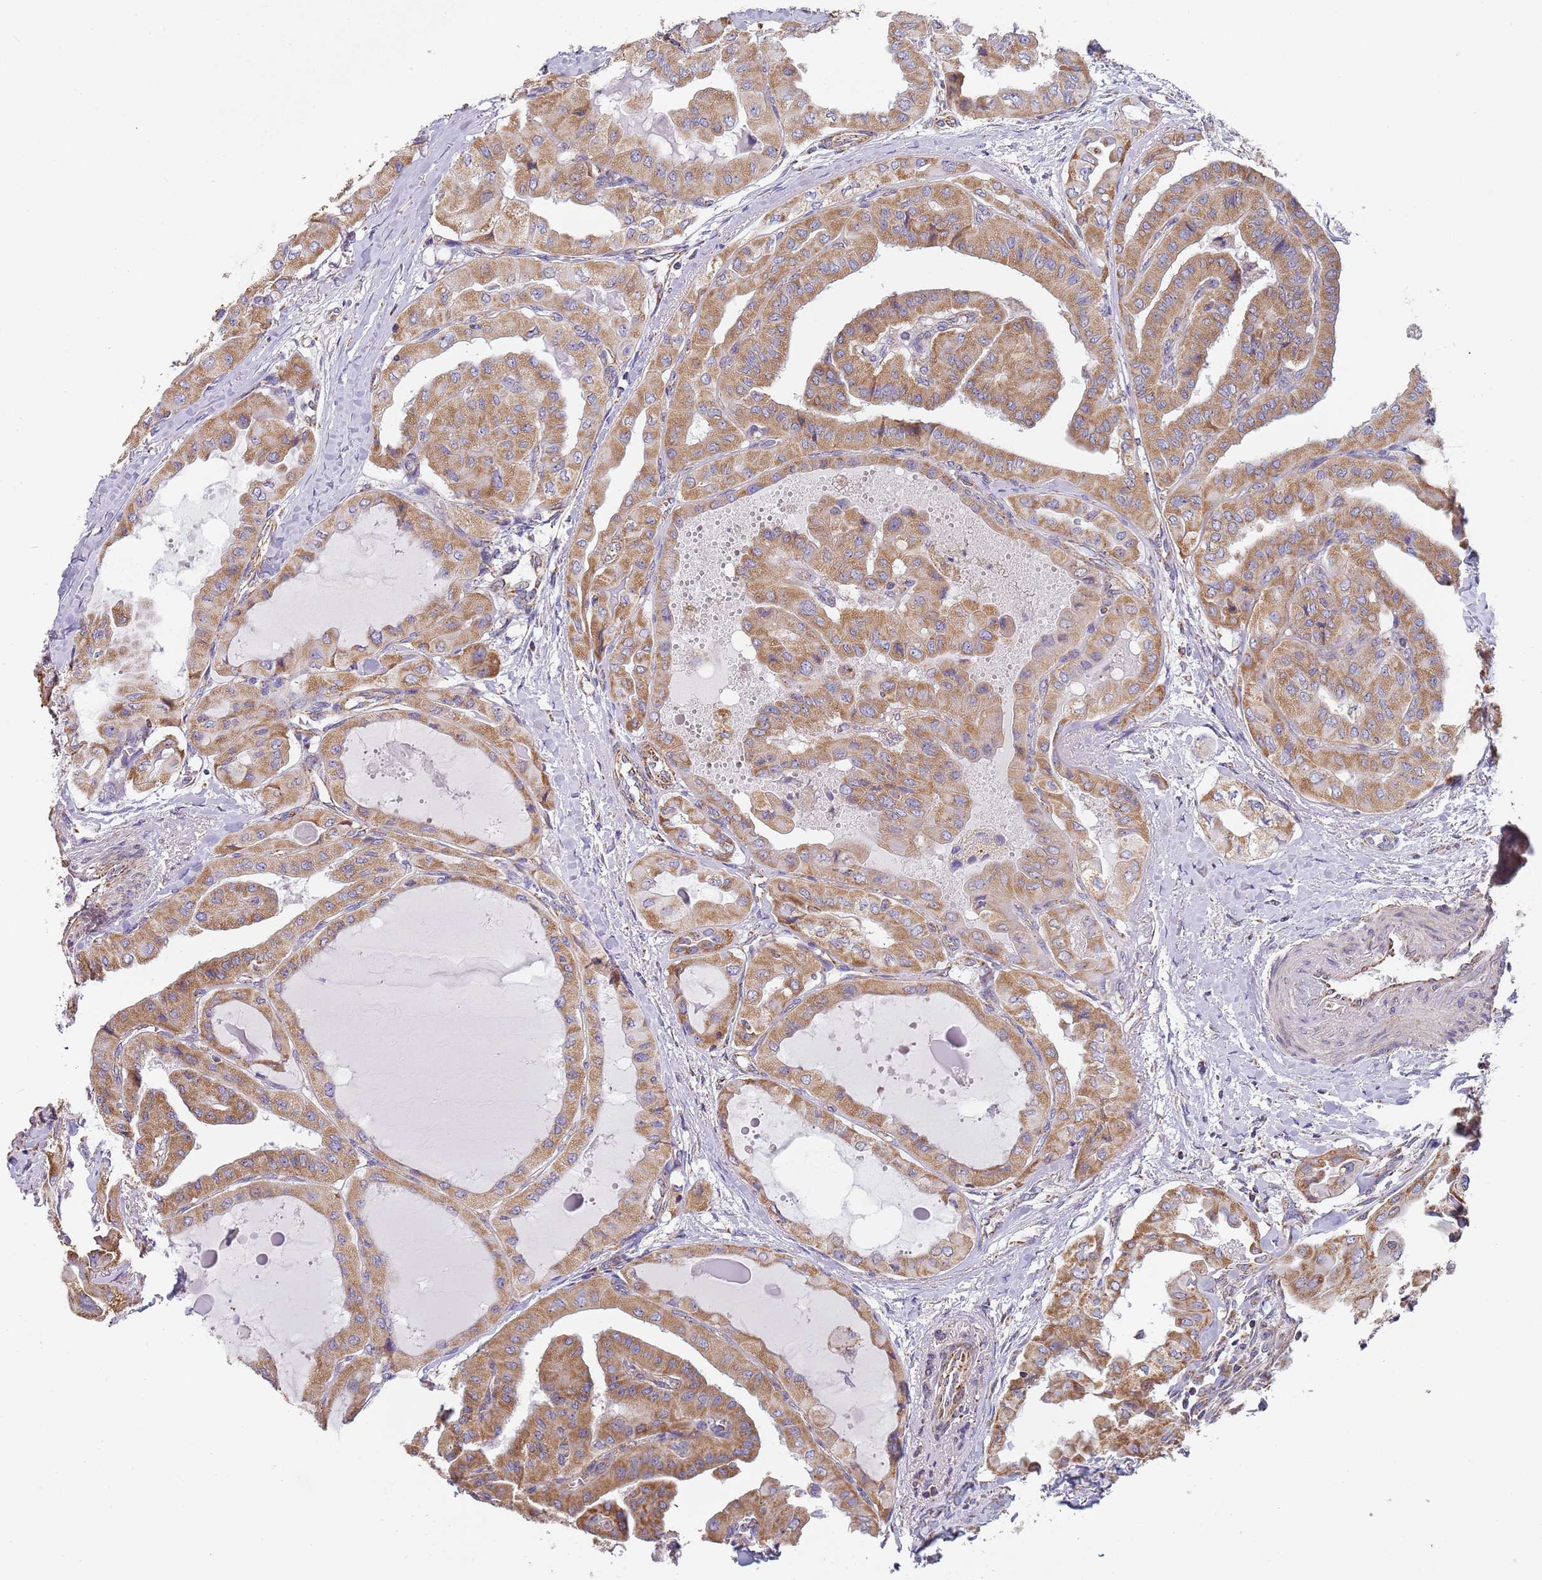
{"staining": {"intensity": "moderate", "quantity": ">75%", "location": "cytoplasmic/membranous"}, "tissue": "thyroid cancer", "cell_type": "Tumor cells", "image_type": "cancer", "snomed": [{"axis": "morphology", "description": "Papillary adenocarcinoma, NOS"}, {"axis": "topography", "description": "Thyroid gland"}], "caption": "This is a photomicrograph of IHC staining of thyroid cancer, which shows moderate staining in the cytoplasmic/membranous of tumor cells.", "gene": "PWWP3A", "patient": {"sex": "female", "age": 59}}